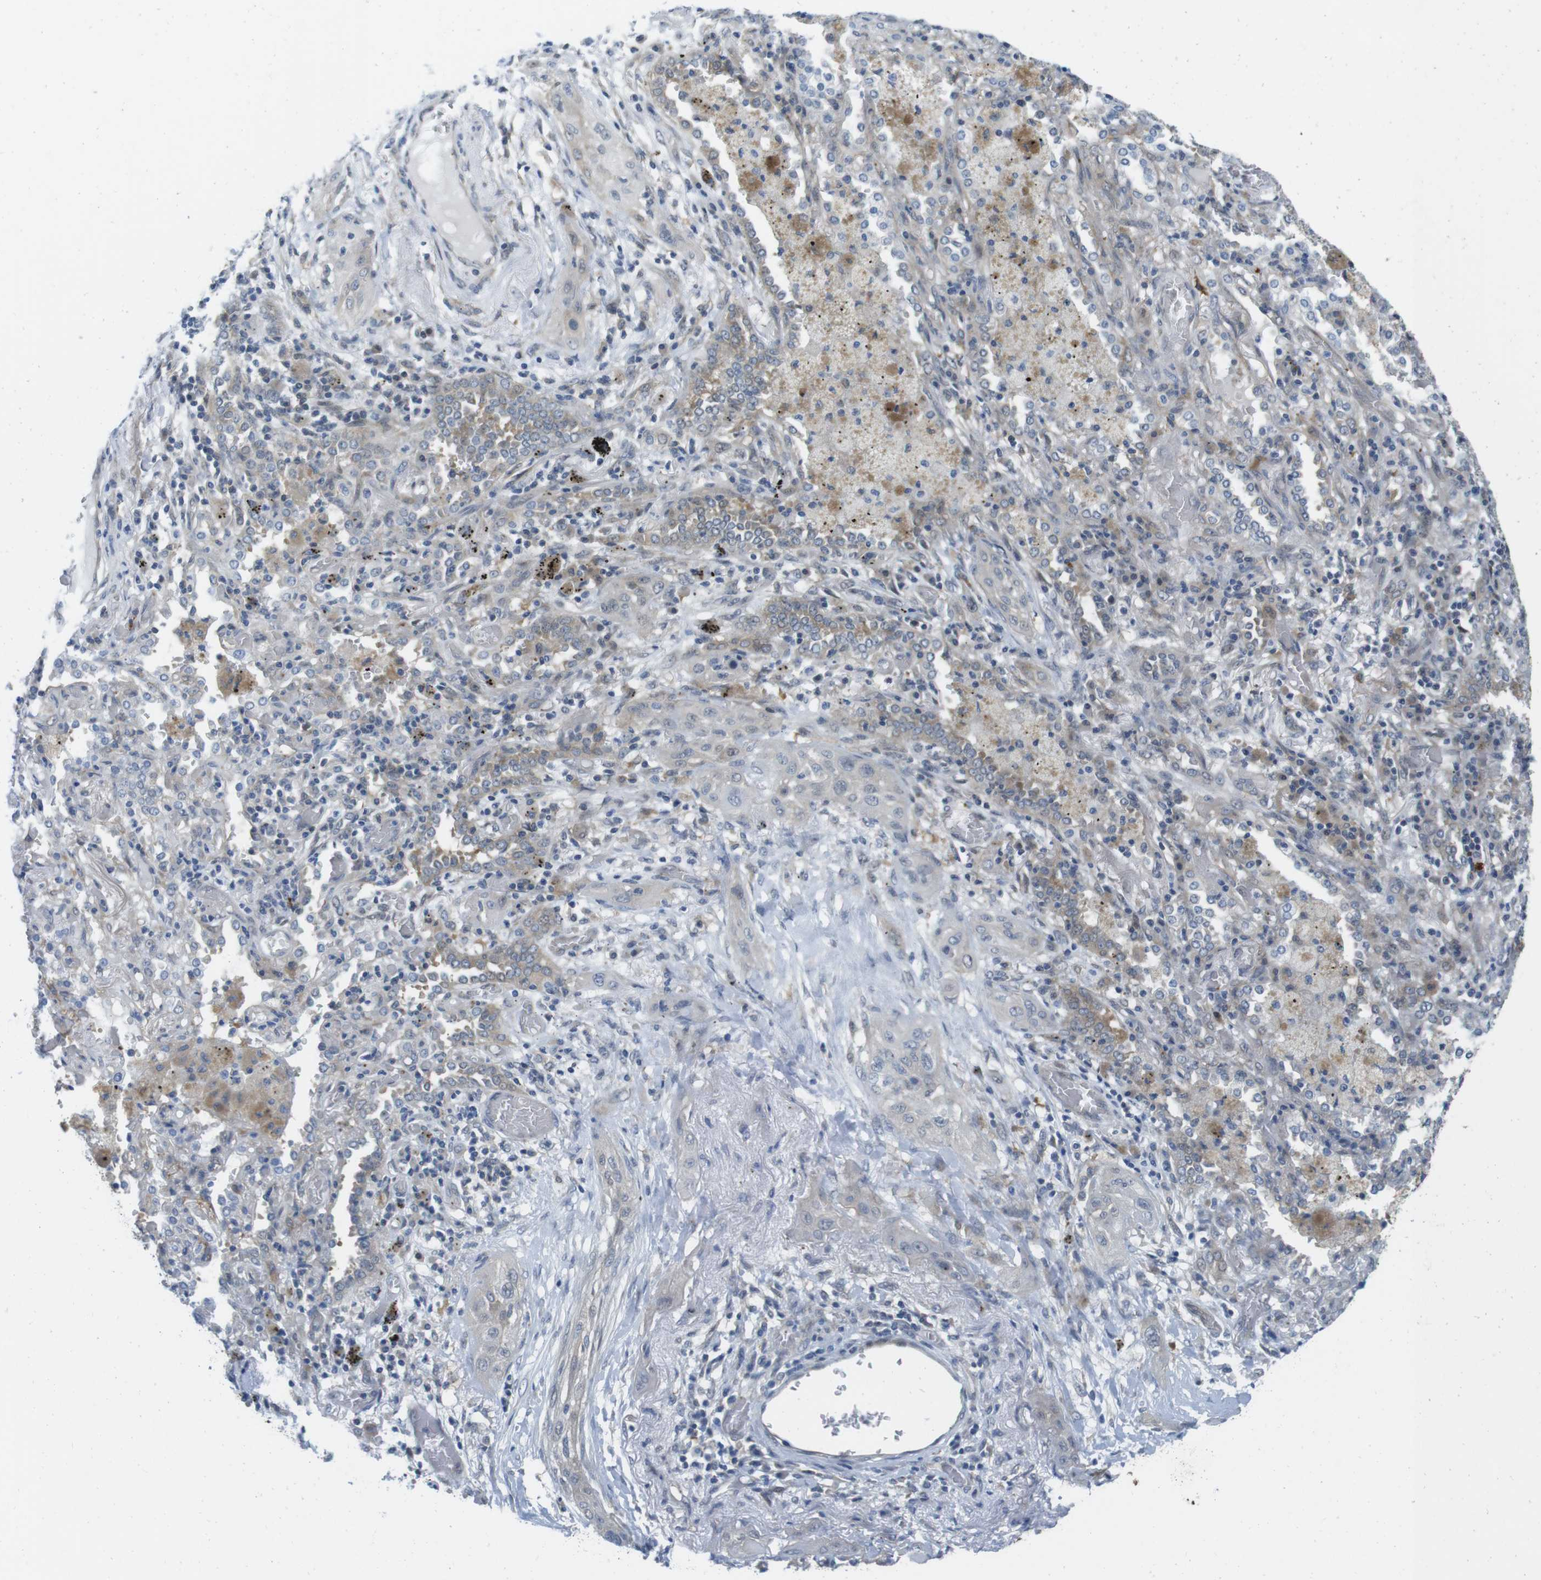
{"staining": {"intensity": "negative", "quantity": "none", "location": "none"}, "tissue": "lung cancer", "cell_type": "Tumor cells", "image_type": "cancer", "snomed": [{"axis": "morphology", "description": "Squamous cell carcinoma, NOS"}, {"axis": "topography", "description": "Lung"}], "caption": "A histopathology image of lung cancer (squamous cell carcinoma) stained for a protein shows no brown staining in tumor cells. (Stains: DAB (3,3'-diaminobenzidine) IHC with hematoxylin counter stain, Microscopy: brightfield microscopy at high magnification).", "gene": "CASP2", "patient": {"sex": "female", "age": 47}}